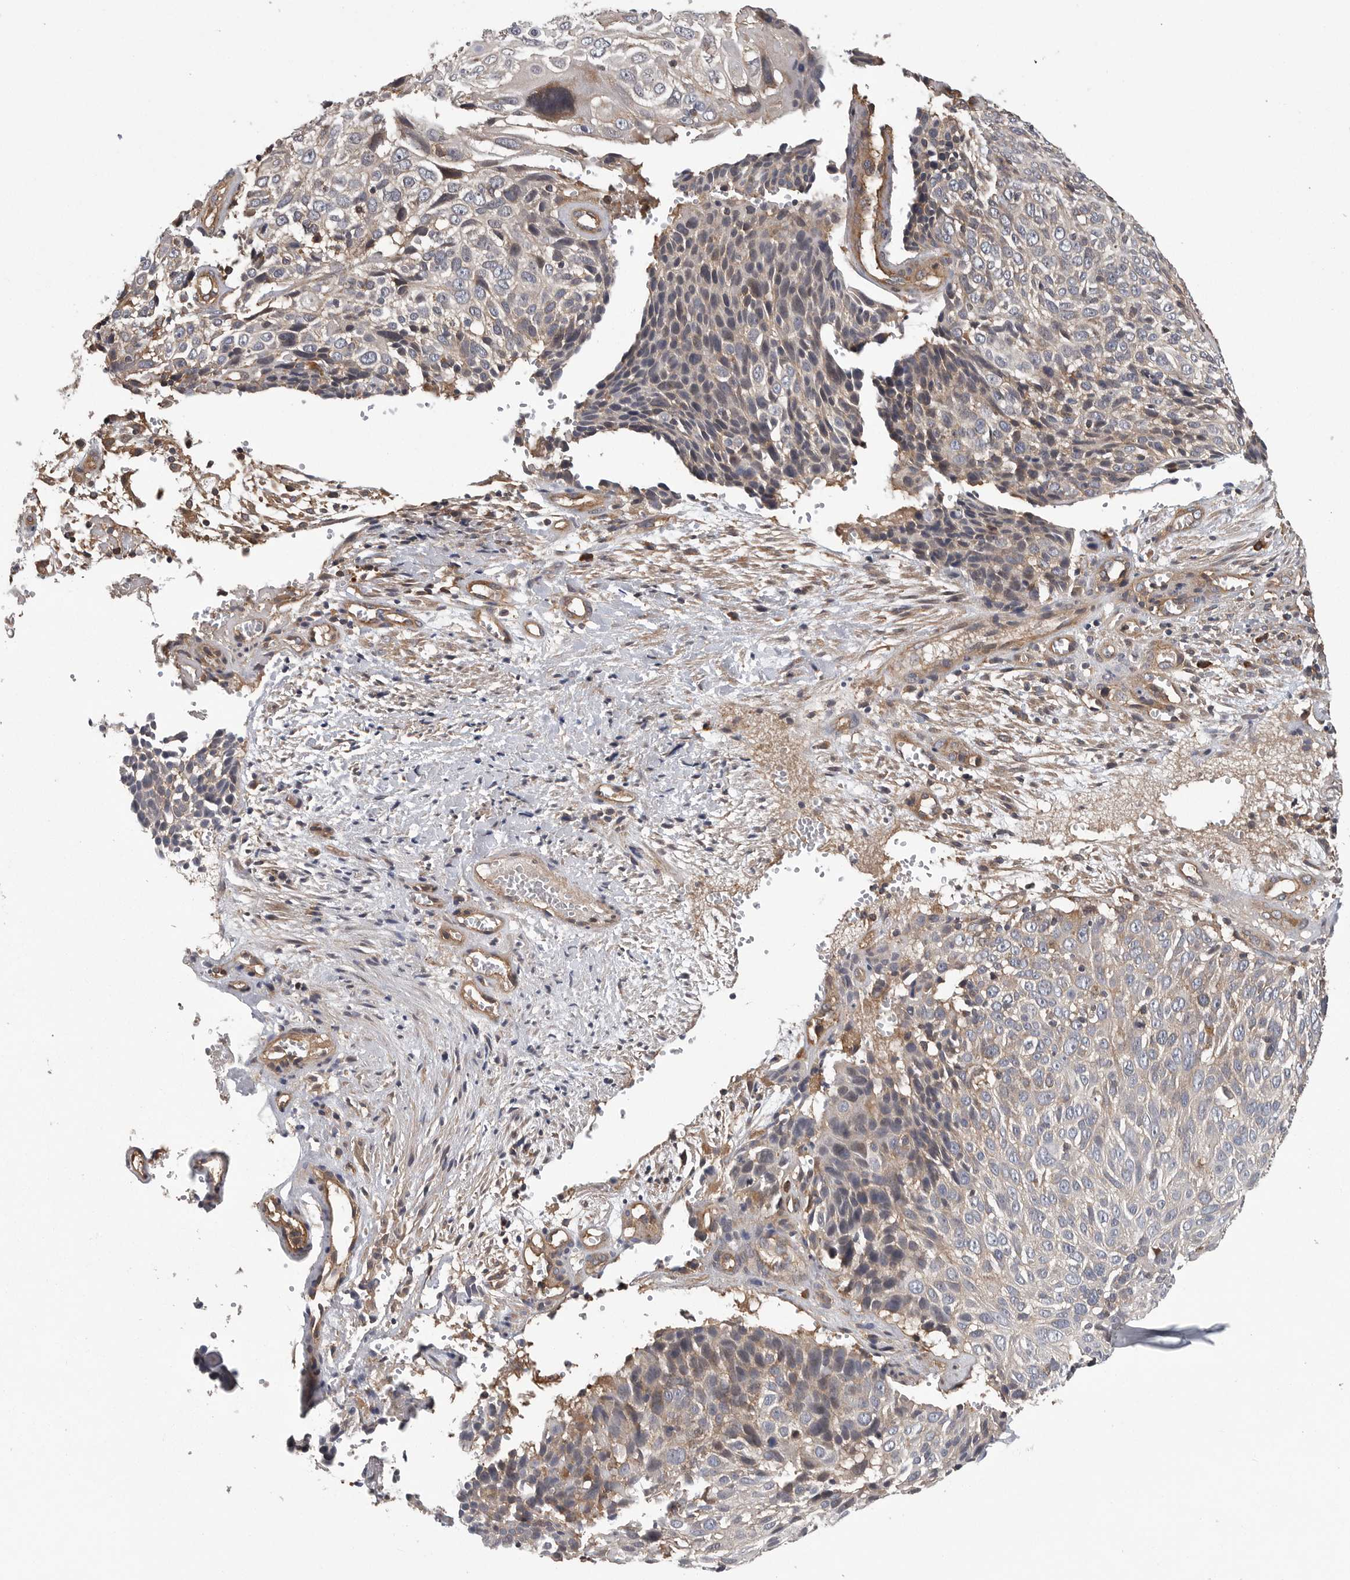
{"staining": {"intensity": "weak", "quantity": "25%-75%", "location": "cytoplasmic/membranous"}, "tissue": "cervical cancer", "cell_type": "Tumor cells", "image_type": "cancer", "snomed": [{"axis": "morphology", "description": "Squamous cell carcinoma, NOS"}, {"axis": "topography", "description": "Cervix"}], "caption": "Cervical cancer (squamous cell carcinoma) stained with DAB IHC demonstrates low levels of weak cytoplasmic/membranous positivity in about 25%-75% of tumor cells. (Brightfield microscopy of DAB IHC at high magnification).", "gene": "OXR1", "patient": {"sex": "female", "age": 74}}